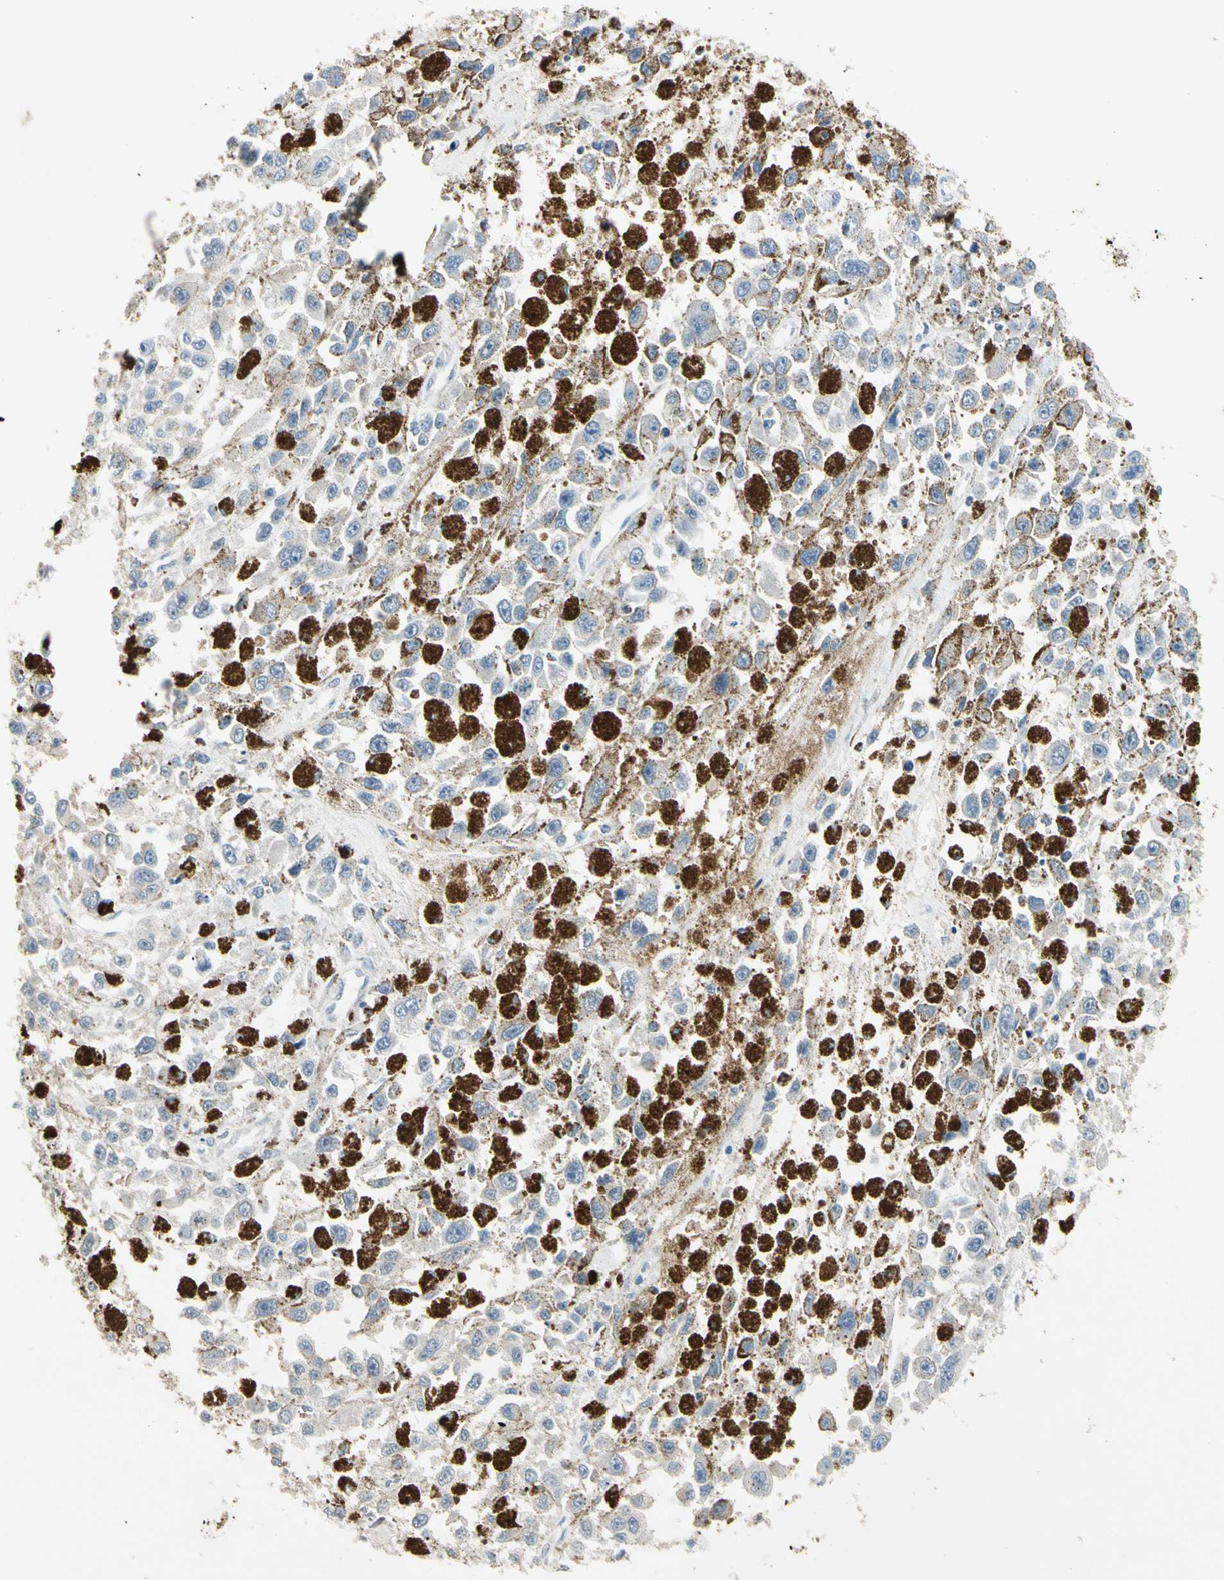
{"staining": {"intensity": "negative", "quantity": "none", "location": "none"}, "tissue": "melanoma", "cell_type": "Tumor cells", "image_type": "cancer", "snomed": [{"axis": "morphology", "description": "Malignant melanoma, Metastatic site"}, {"axis": "topography", "description": "Lymph node"}], "caption": "IHC of human melanoma reveals no expression in tumor cells.", "gene": "PRSS21", "patient": {"sex": "male", "age": 59}}